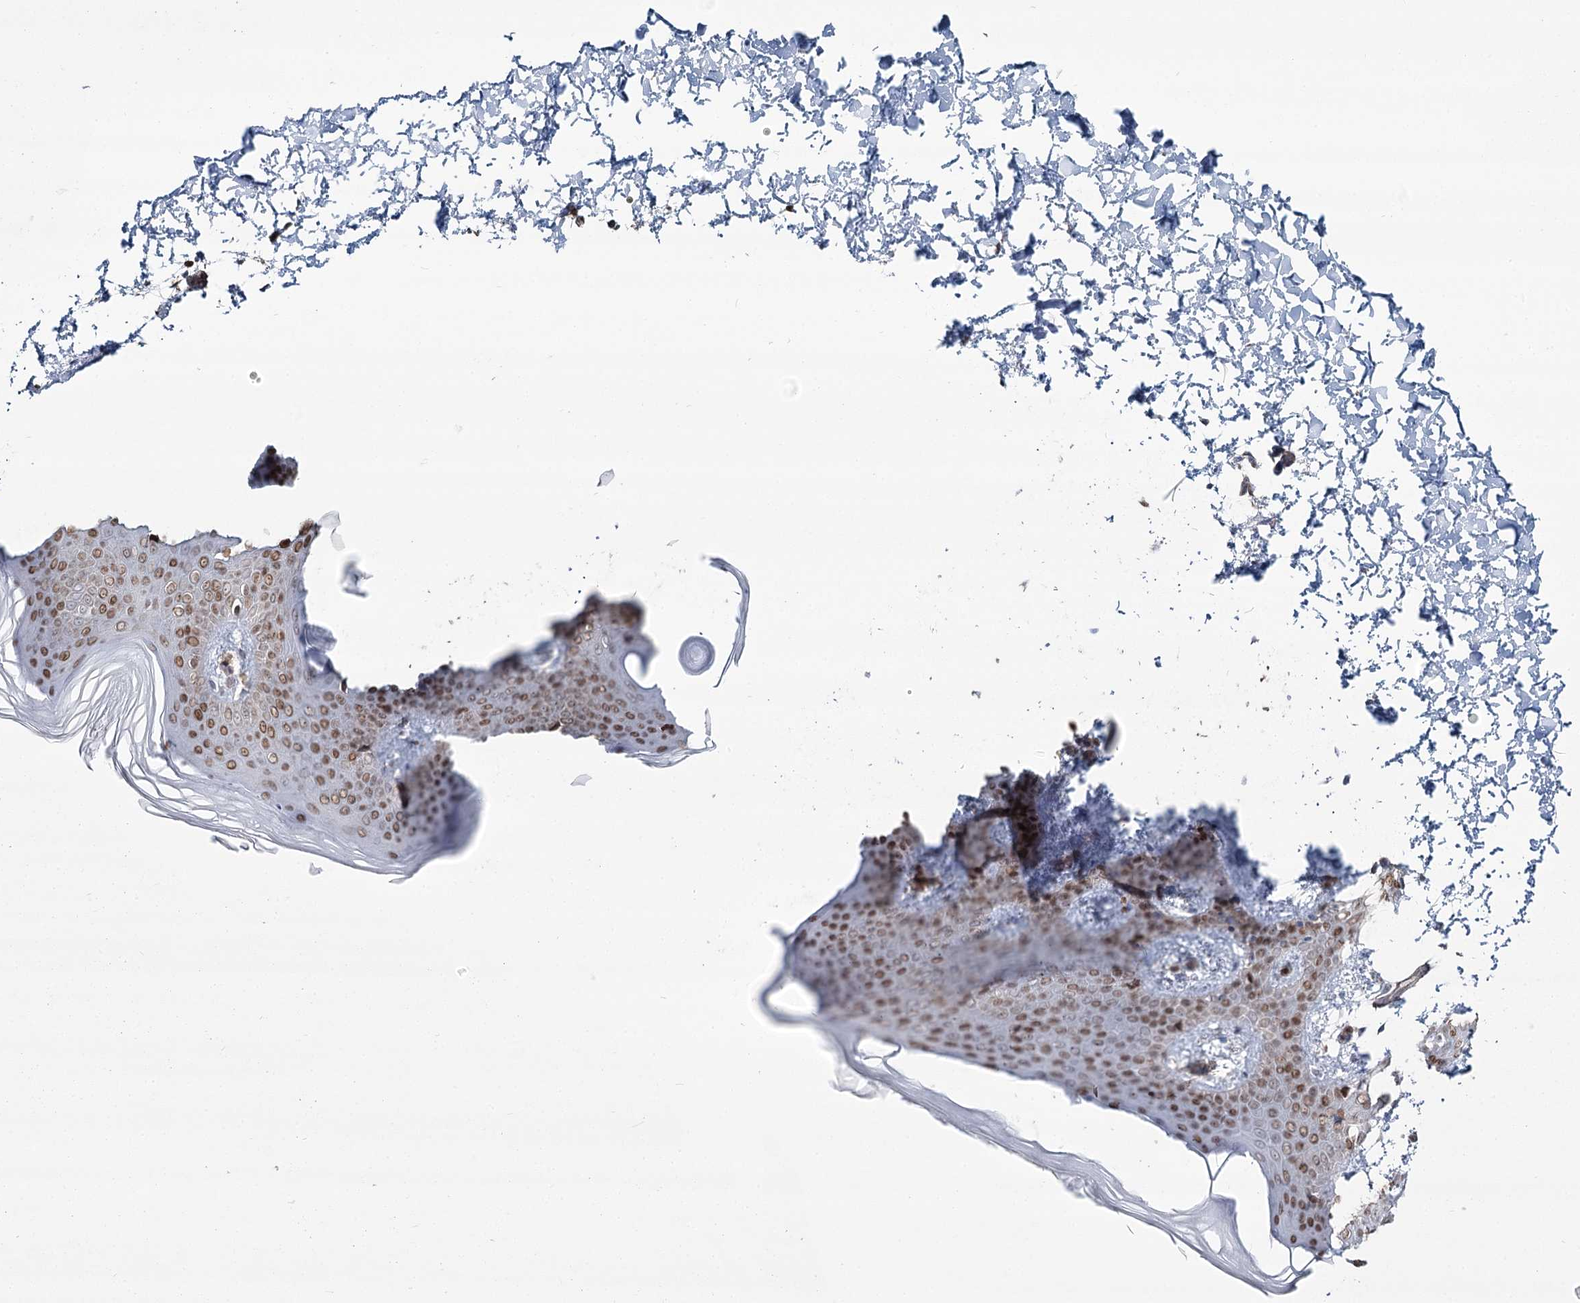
{"staining": {"intensity": "moderate", "quantity": ">75%", "location": "nuclear"}, "tissue": "skin", "cell_type": "Fibroblasts", "image_type": "normal", "snomed": [{"axis": "morphology", "description": "Normal tissue, NOS"}, {"axis": "topography", "description": "Skin"}], "caption": "Immunohistochemistry (IHC) micrograph of normal skin: human skin stained using IHC reveals medium levels of moderate protein expression localized specifically in the nuclear of fibroblasts, appearing as a nuclear brown color.", "gene": "PDHX", "patient": {"sex": "male", "age": 36}}